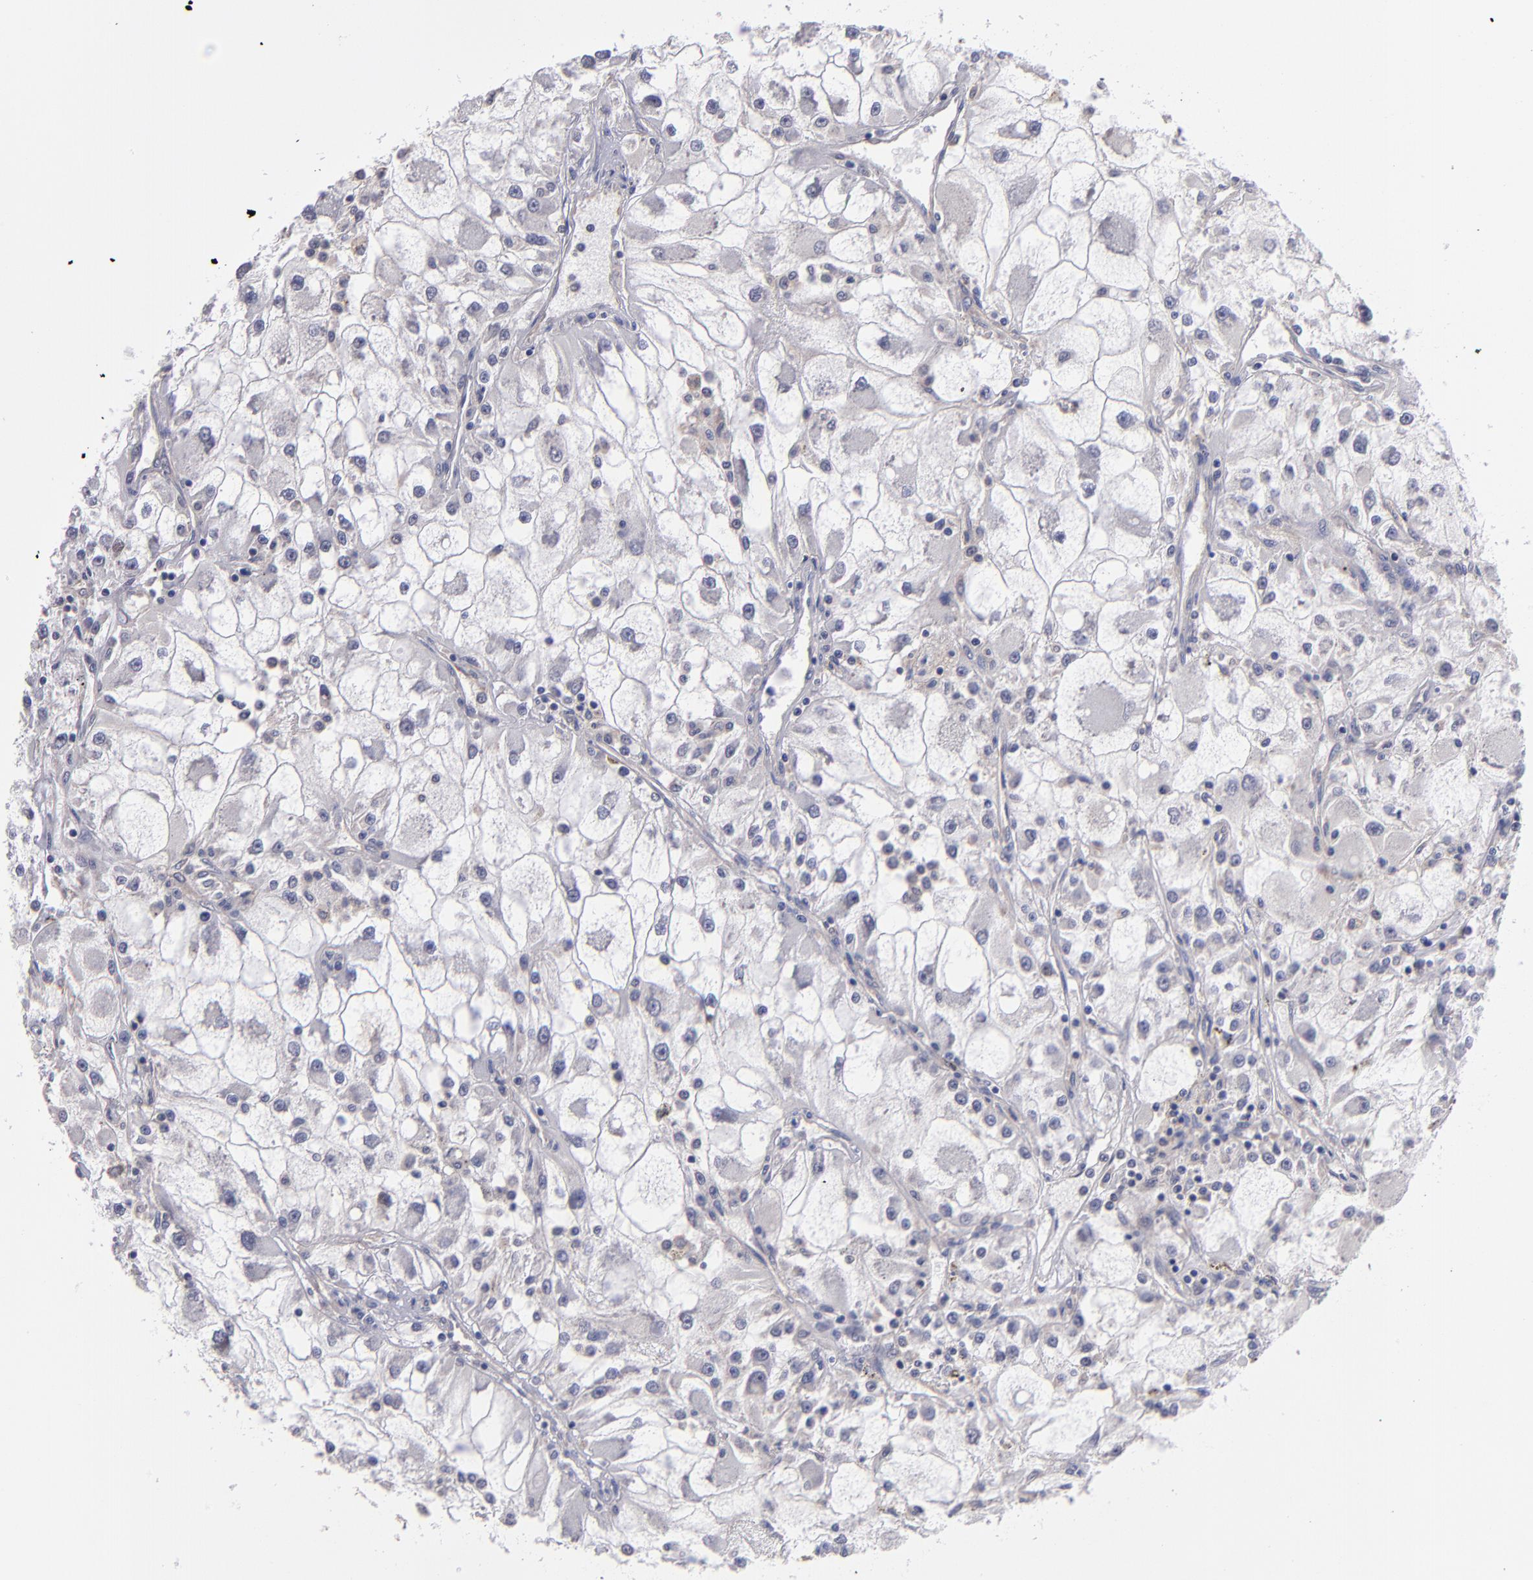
{"staining": {"intensity": "weak", "quantity": "<25%", "location": "cytoplasmic/membranous"}, "tissue": "renal cancer", "cell_type": "Tumor cells", "image_type": "cancer", "snomed": [{"axis": "morphology", "description": "Adenocarcinoma, NOS"}, {"axis": "topography", "description": "Kidney"}], "caption": "Immunohistochemistry histopathology image of neoplastic tissue: renal adenocarcinoma stained with DAB shows no significant protein staining in tumor cells.", "gene": "EIF3L", "patient": {"sex": "female", "age": 73}}